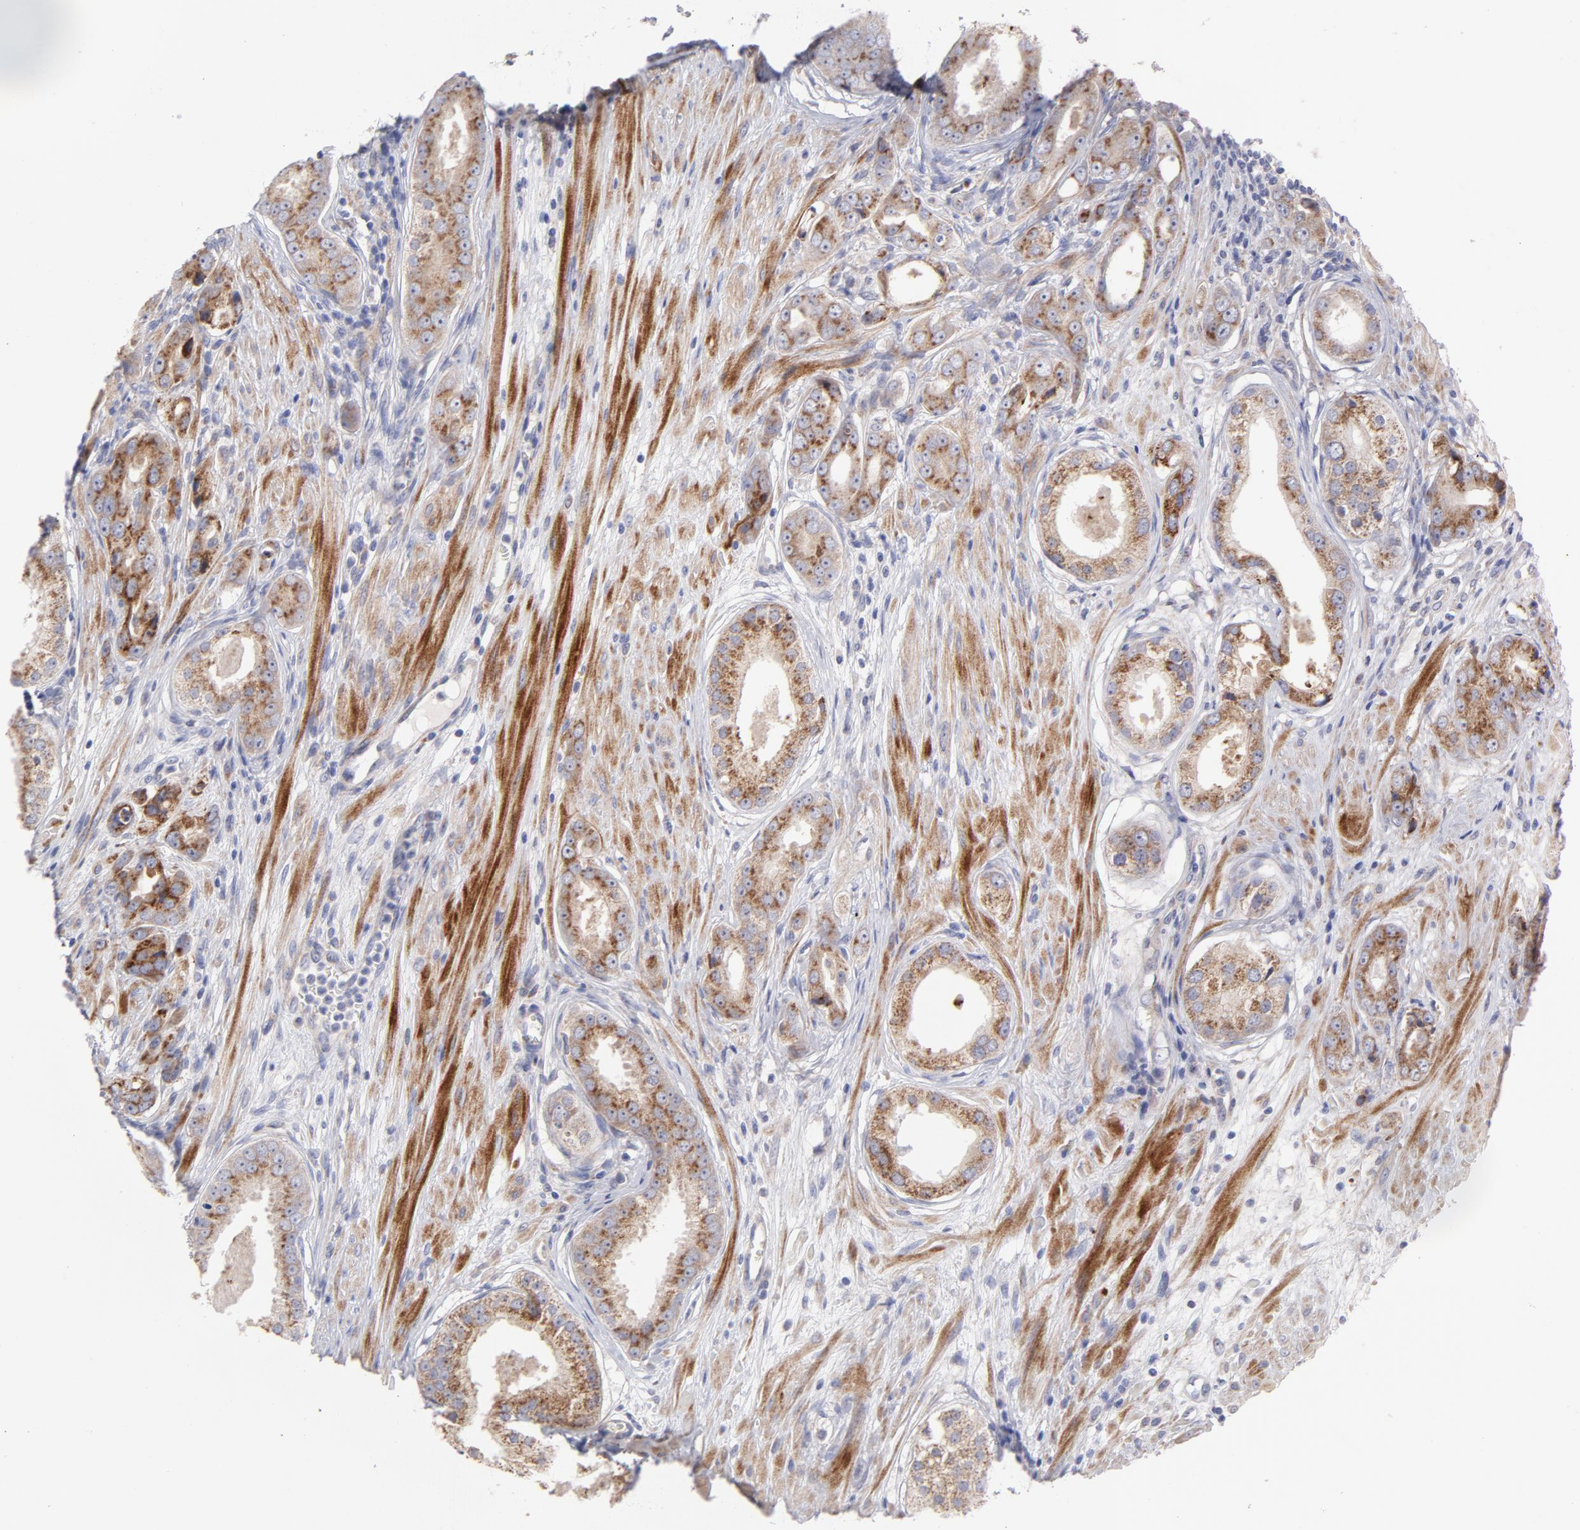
{"staining": {"intensity": "moderate", "quantity": ">75%", "location": "cytoplasmic/membranous"}, "tissue": "prostate cancer", "cell_type": "Tumor cells", "image_type": "cancer", "snomed": [{"axis": "morphology", "description": "Adenocarcinoma, Medium grade"}, {"axis": "topography", "description": "Prostate"}], "caption": "Adenocarcinoma (medium-grade) (prostate) tissue displays moderate cytoplasmic/membranous staining in approximately >75% of tumor cells, visualized by immunohistochemistry.", "gene": "RAPGEF3", "patient": {"sex": "male", "age": 53}}